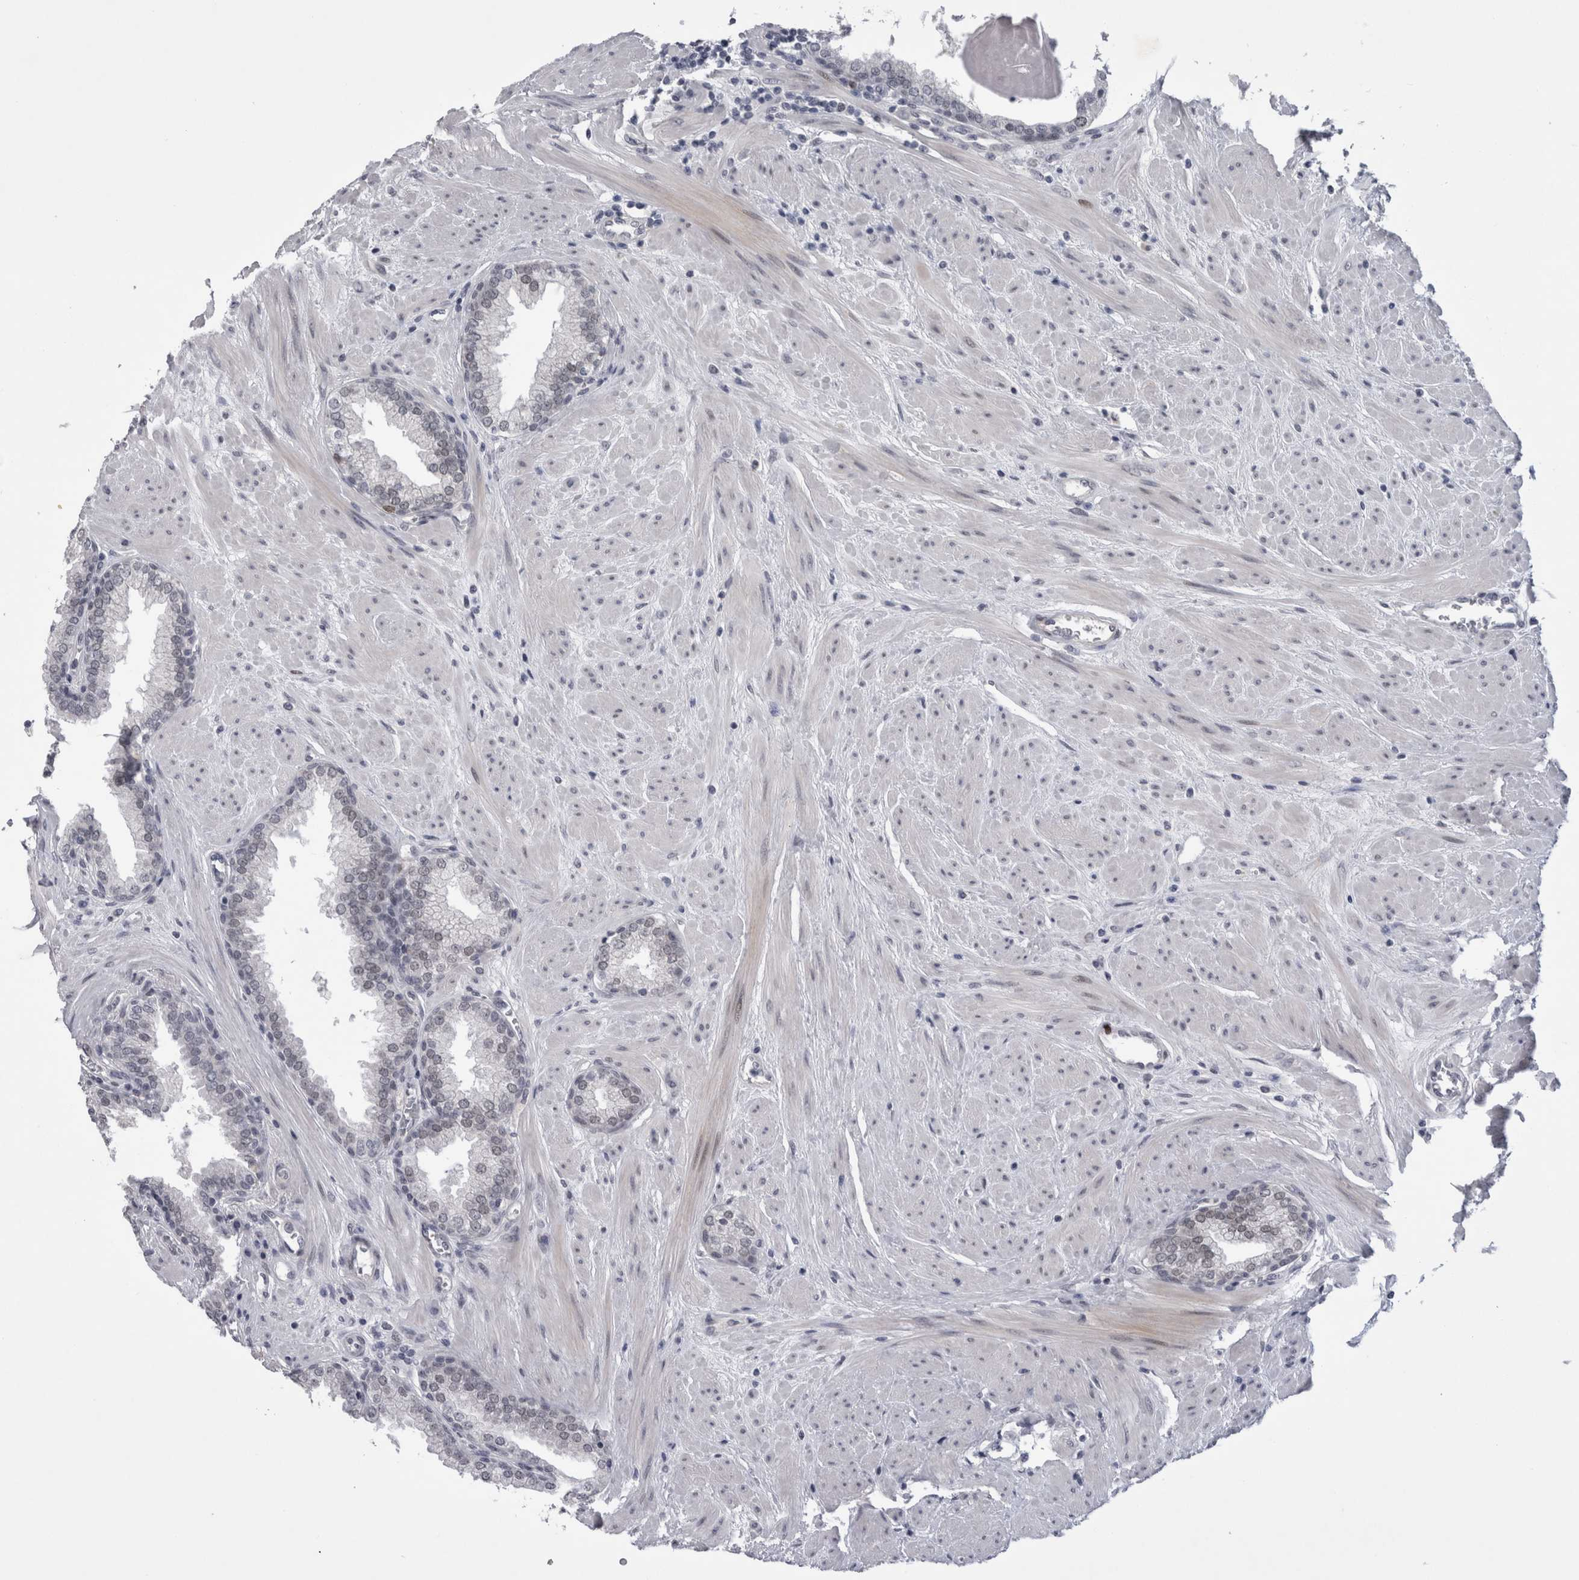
{"staining": {"intensity": "weak", "quantity": "<25%", "location": "nuclear"}, "tissue": "prostate", "cell_type": "Glandular cells", "image_type": "normal", "snomed": [{"axis": "morphology", "description": "Normal tissue, NOS"}, {"axis": "topography", "description": "Prostate"}], "caption": "This photomicrograph is of unremarkable prostate stained with IHC to label a protein in brown with the nuclei are counter-stained blue. There is no positivity in glandular cells. Brightfield microscopy of immunohistochemistry (IHC) stained with DAB (brown) and hematoxylin (blue), captured at high magnification.", "gene": "KIF18B", "patient": {"sex": "male", "age": 51}}